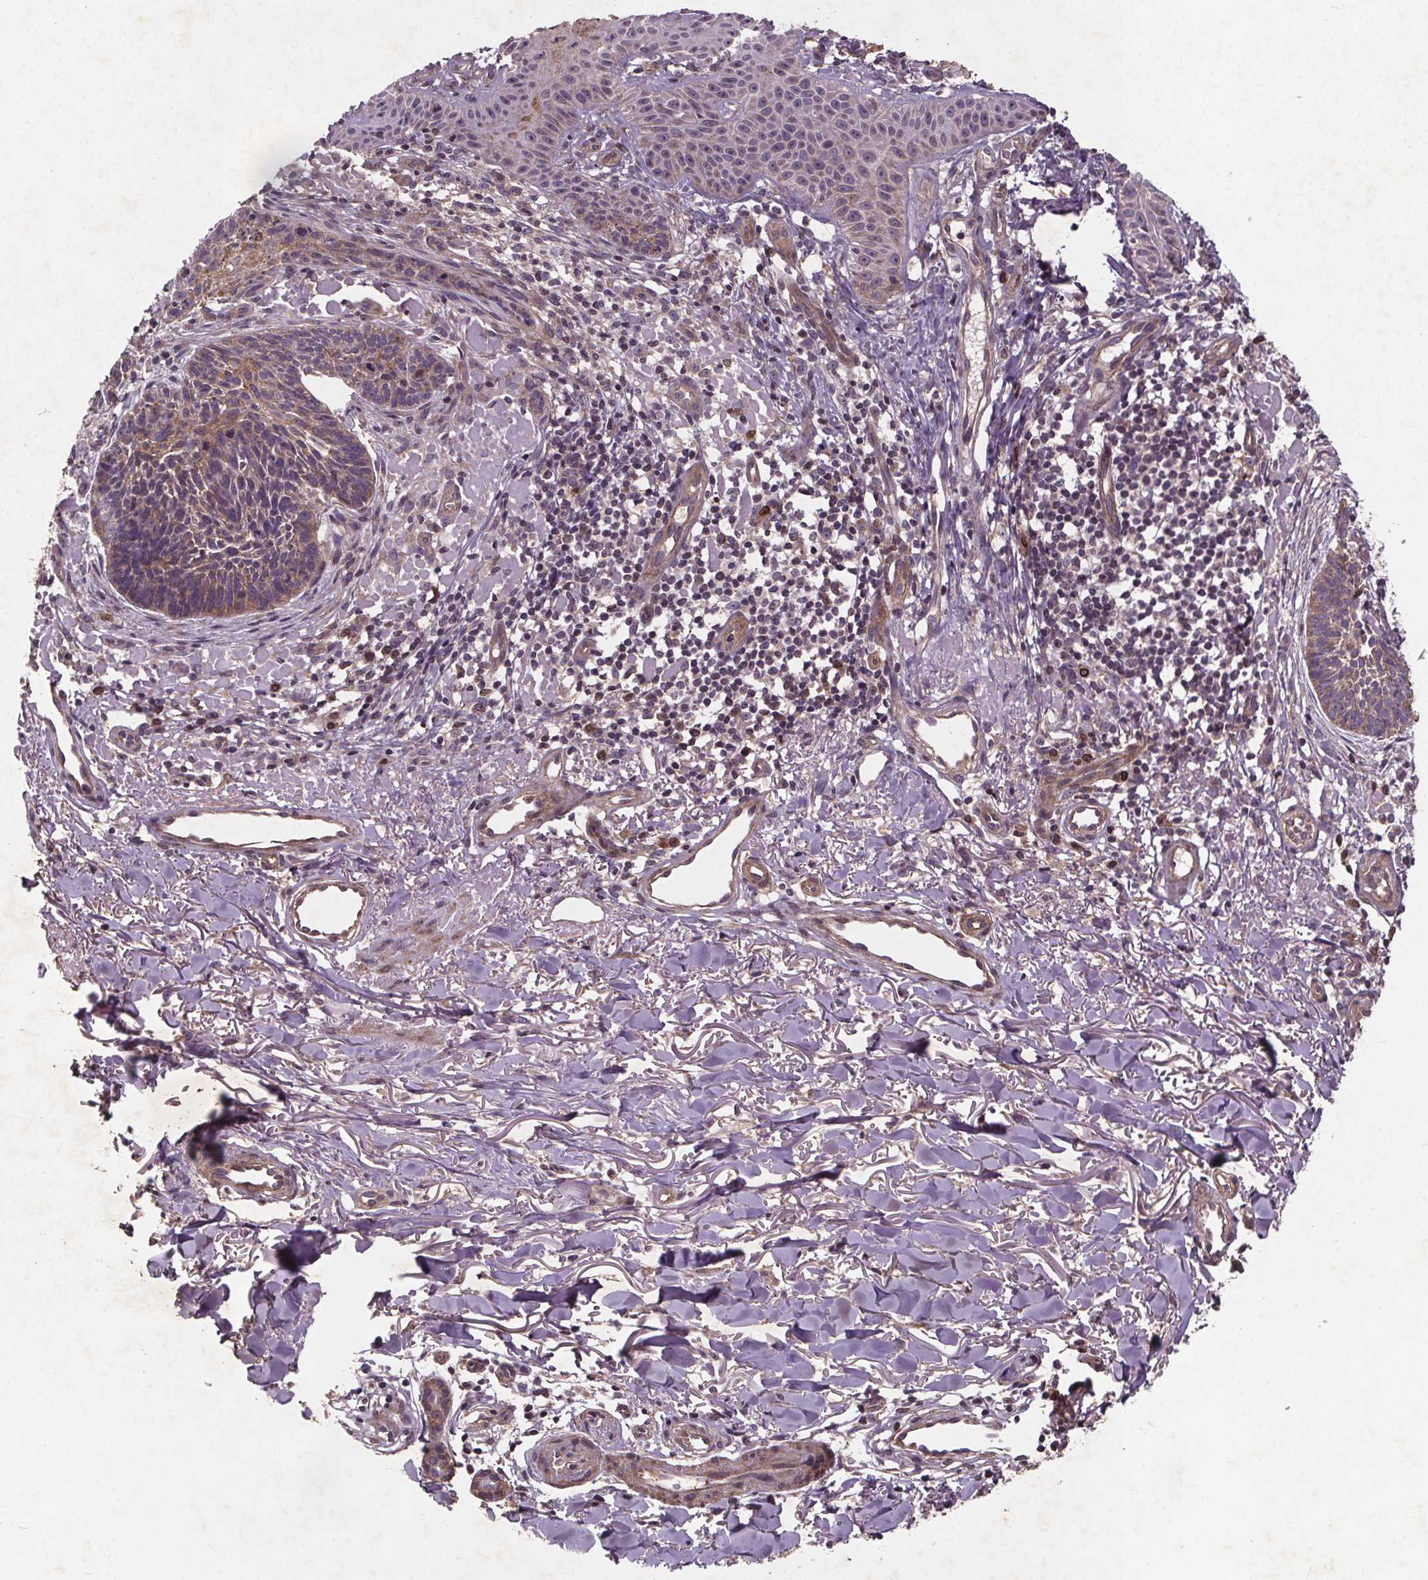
{"staining": {"intensity": "weak", "quantity": "25%-75%", "location": "cytoplasmic/membranous"}, "tissue": "skin cancer", "cell_type": "Tumor cells", "image_type": "cancer", "snomed": [{"axis": "morphology", "description": "Basal cell carcinoma"}, {"axis": "topography", "description": "Skin"}], "caption": "A brown stain shows weak cytoplasmic/membranous staining of a protein in skin basal cell carcinoma tumor cells.", "gene": "STRN3", "patient": {"sex": "male", "age": 88}}